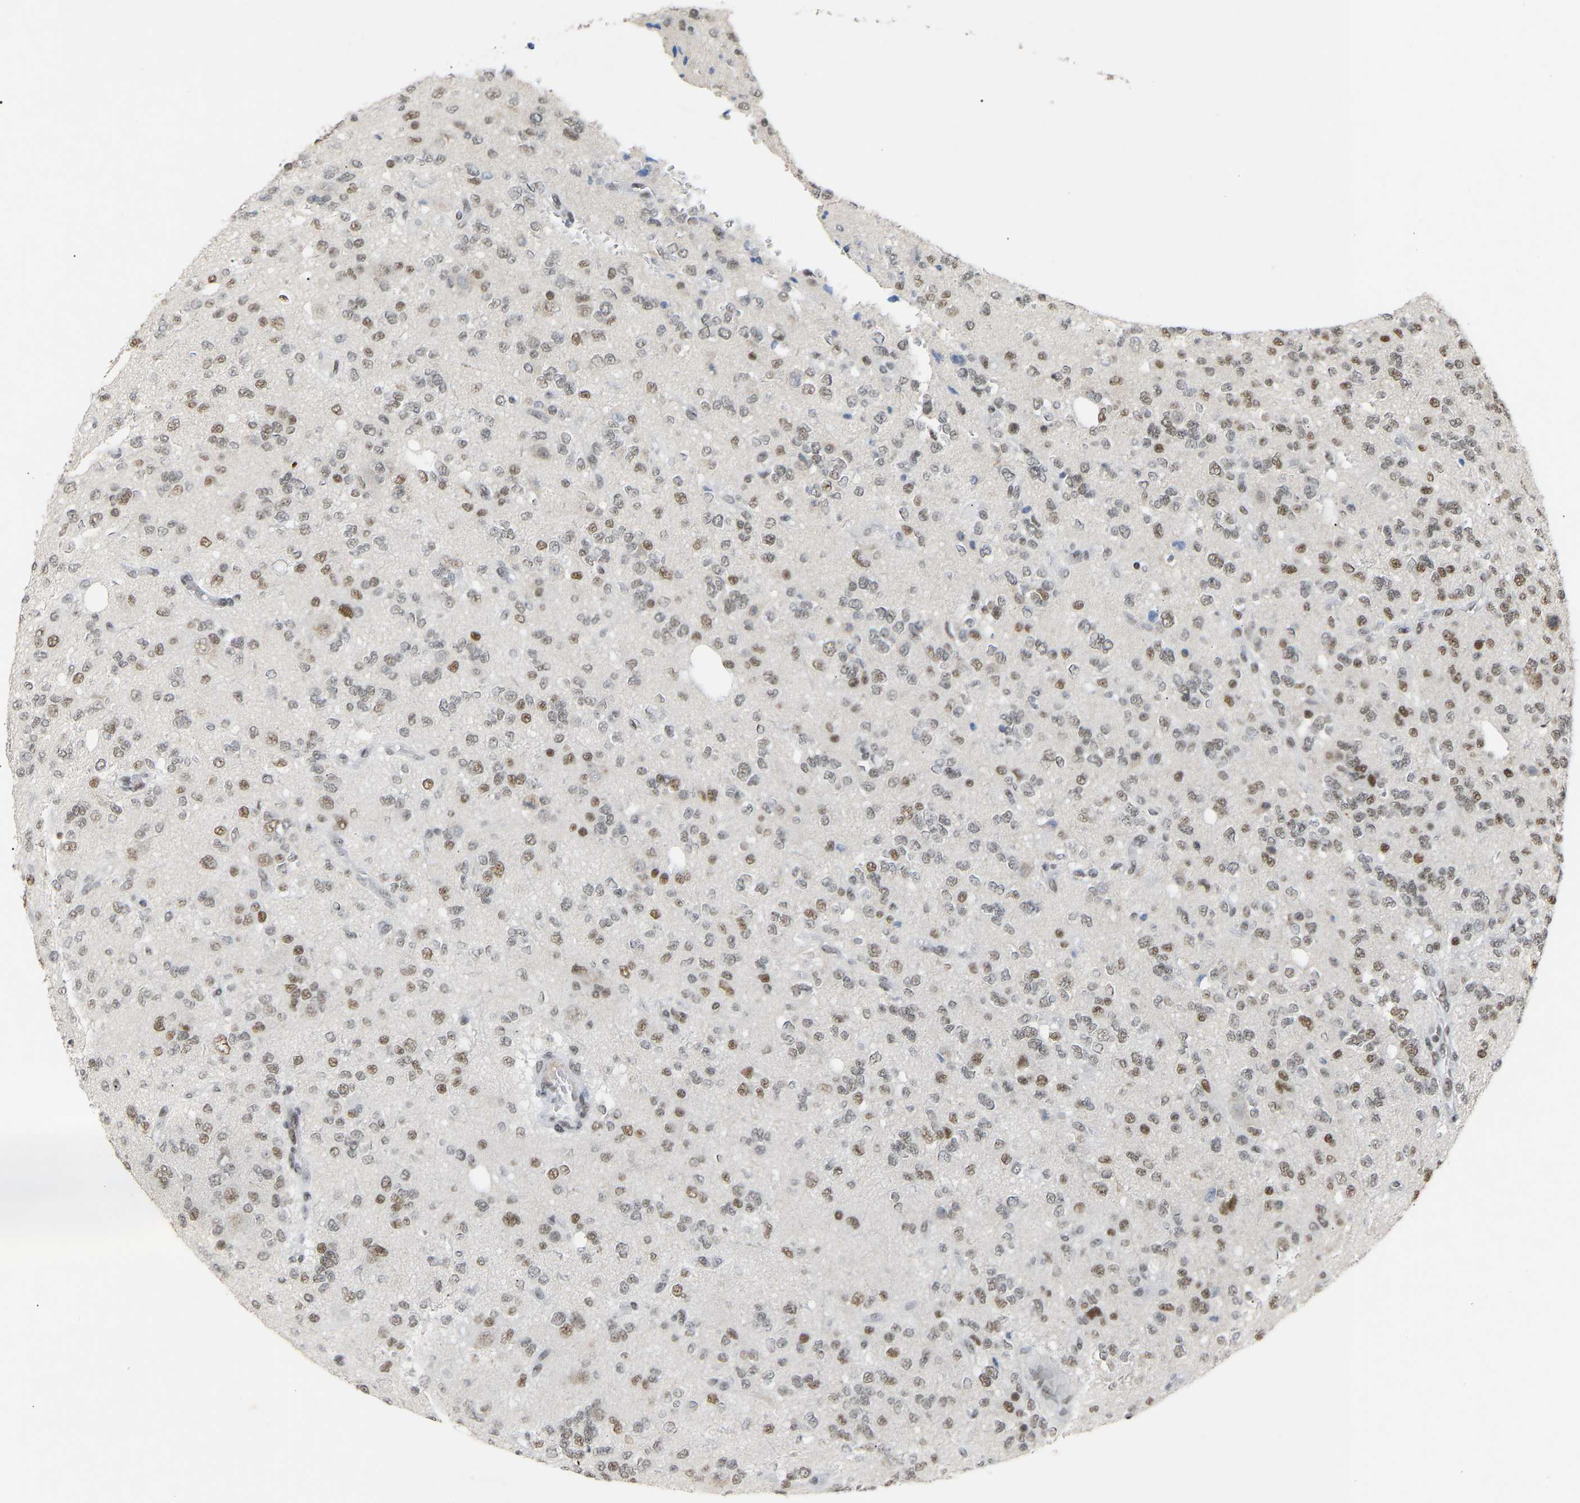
{"staining": {"intensity": "moderate", "quantity": ">75%", "location": "nuclear"}, "tissue": "glioma", "cell_type": "Tumor cells", "image_type": "cancer", "snomed": [{"axis": "morphology", "description": "Glioma, malignant, Low grade"}, {"axis": "topography", "description": "Brain"}], "caption": "DAB immunohistochemical staining of glioma displays moderate nuclear protein staining in about >75% of tumor cells.", "gene": "NELFB", "patient": {"sex": "male", "age": 38}}